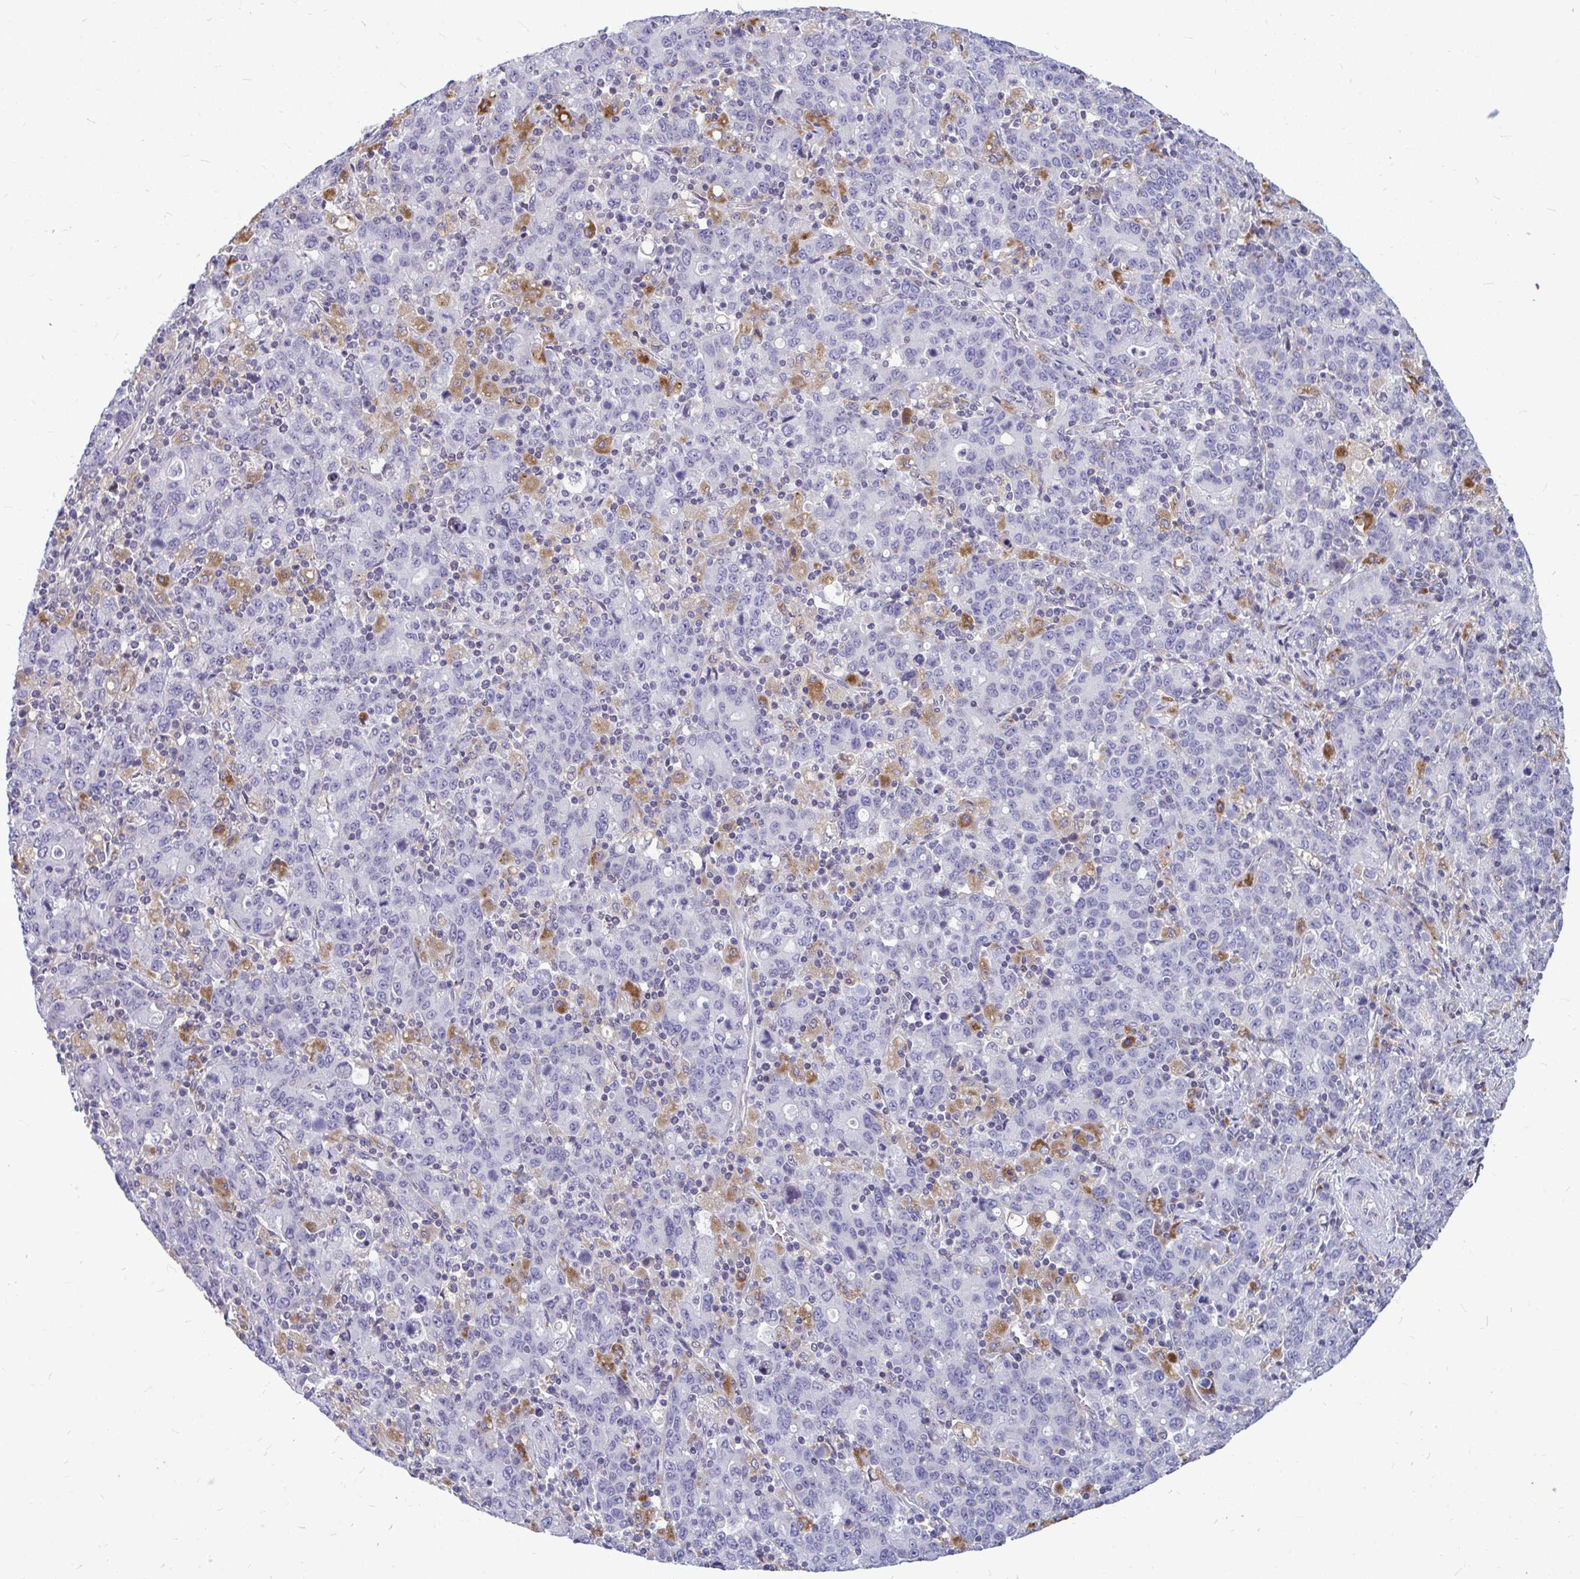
{"staining": {"intensity": "moderate", "quantity": "<25%", "location": "cytoplasmic/membranous"}, "tissue": "stomach cancer", "cell_type": "Tumor cells", "image_type": "cancer", "snomed": [{"axis": "morphology", "description": "Adenocarcinoma, NOS"}, {"axis": "topography", "description": "Stomach, upper"}], "caption": "There is low levels of moderate cytoplasmic/membranous staining in tumor cells of adenocarcinoma (stomach), as demonstrated by immunohistochemical staining (brown color).", "gene": "ZSCAN25", "patient": {"sex": "male", "age": 69}}